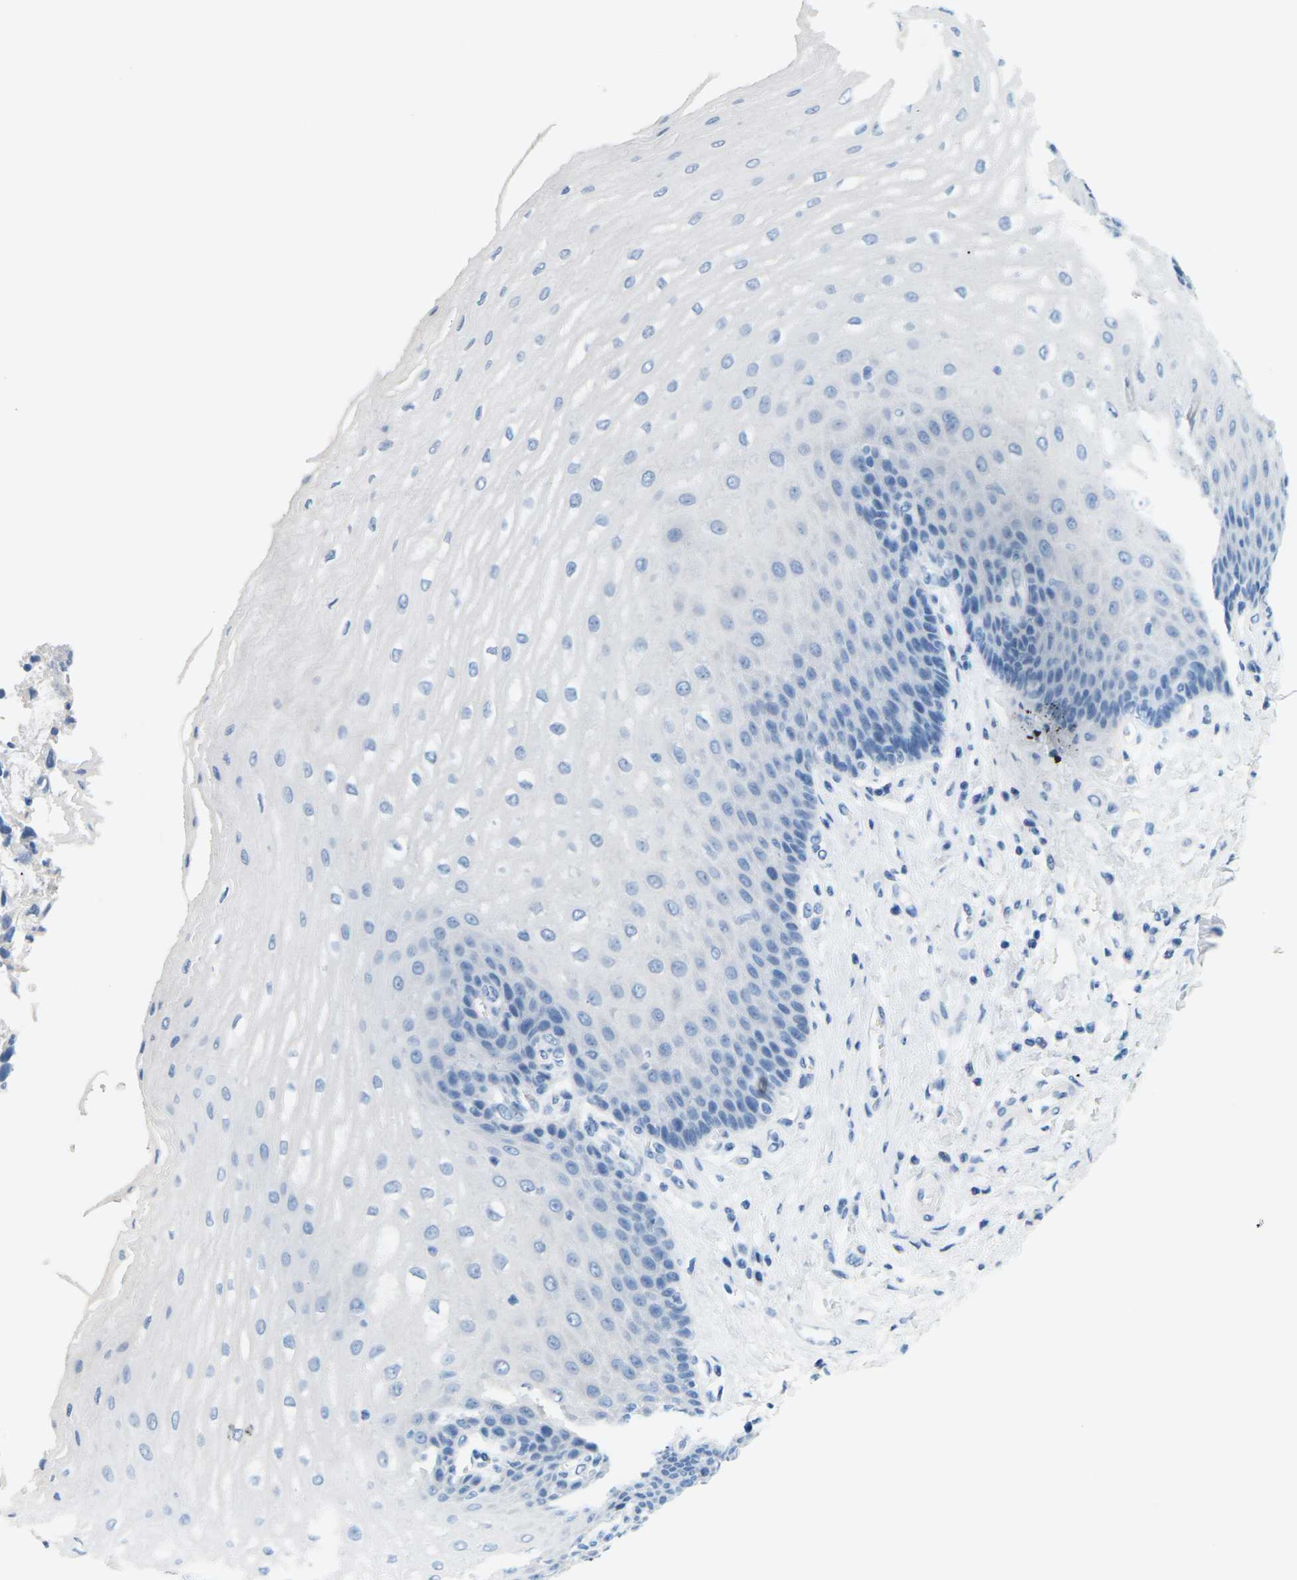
{"staining": {"intensity": "negative", "quantity": "none", "location": "none"}, "tissue": "esophagus", "cell_type": "Squamous epithelial cells", "image_type": "normal", "snomed": [{"axis": "morphology", "description": "Normal tissue, NOS"}, {"axis": "topography", "description": "Esophagus"}], "caption": "Esophagus was stained to show a protein in brown. There is no significant expression in squamous epithelial cells. Nuclei are stained in blue.", "gene": "SLC12A1", "patient": {"sex": "male", "age": 54}}